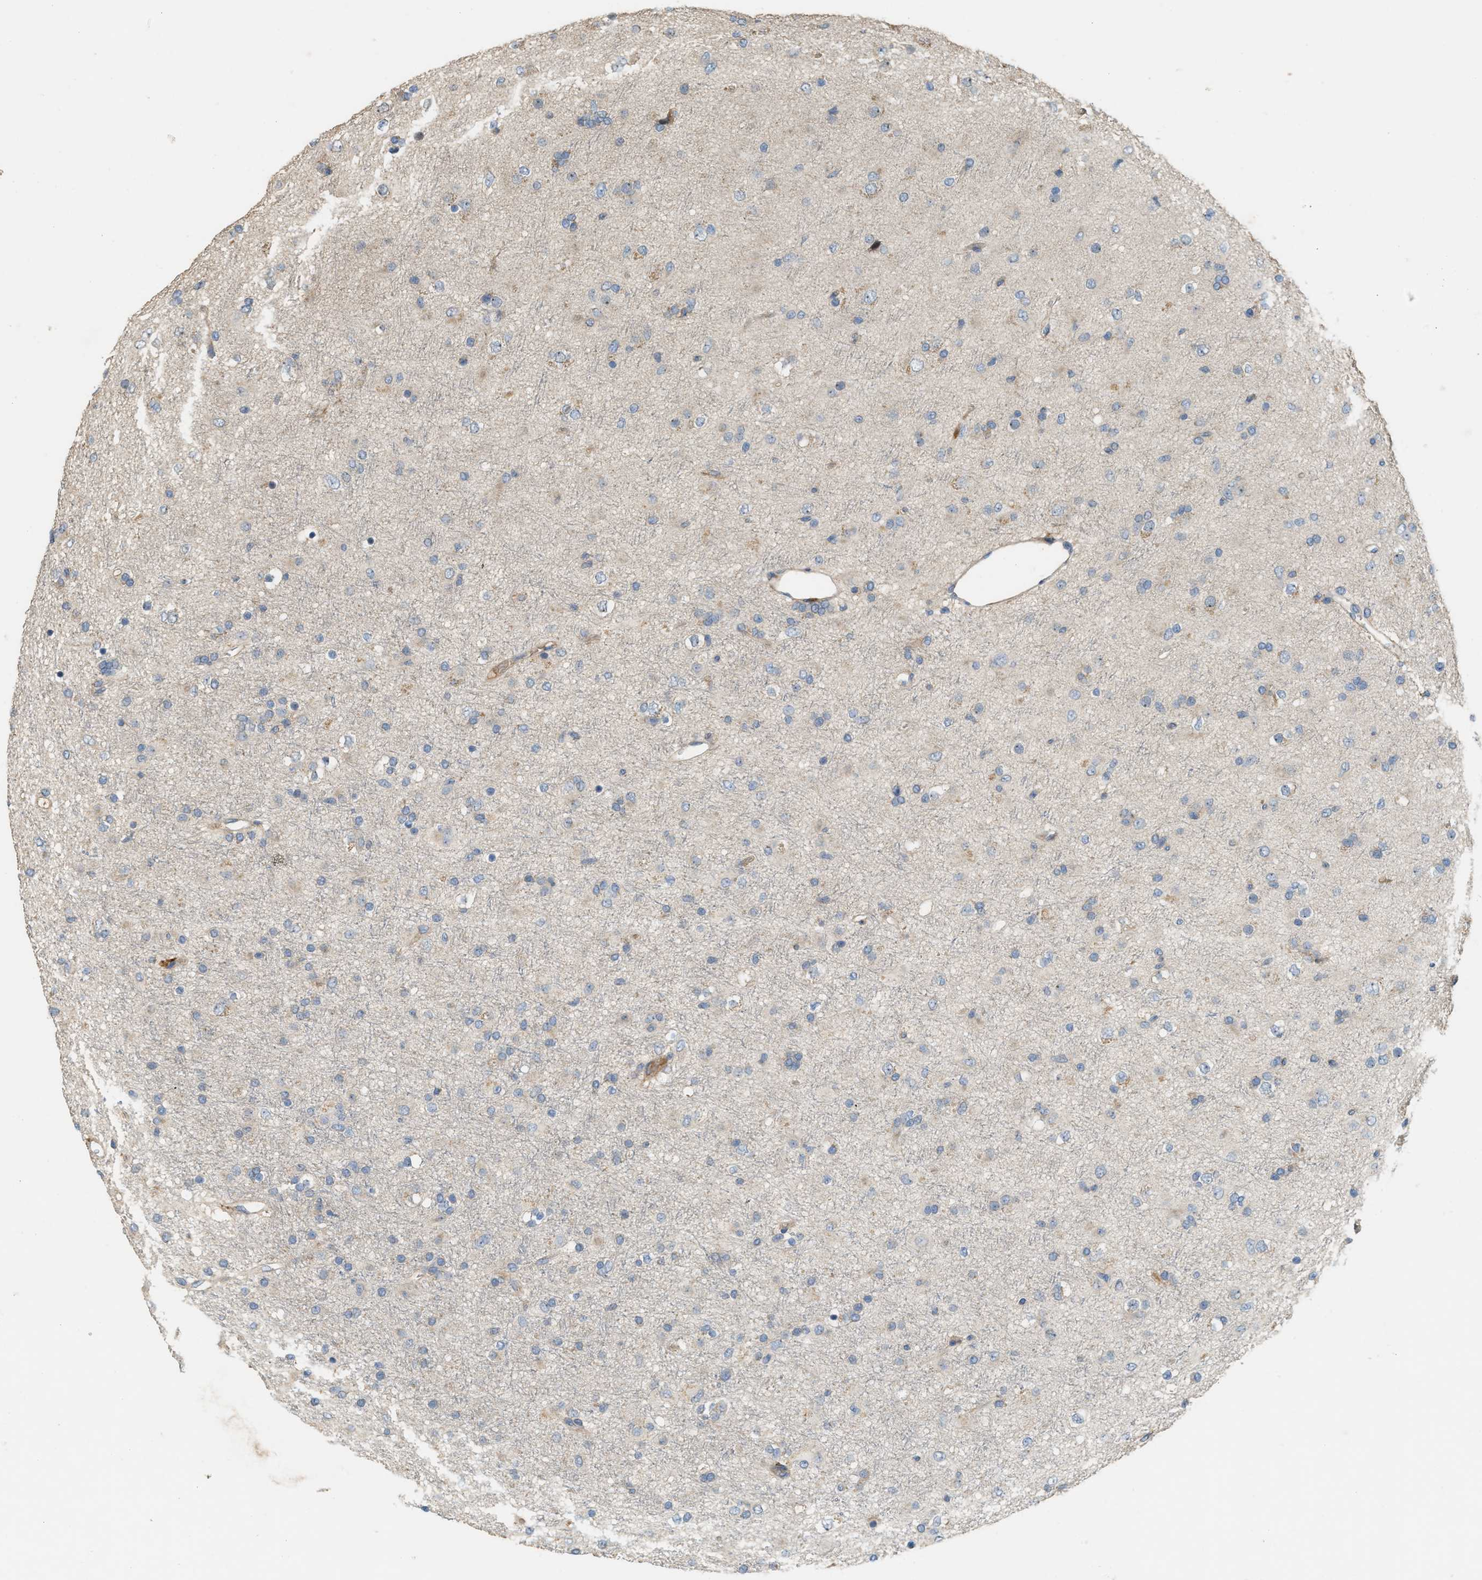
{"staining": {"intensity": "negative", "quantity": "none", "location": "none"}, "tissue": "glioma", "cell_type": "Tumor cells", "image_type": "cancer", "snomed": [{"axis": "morphology", "description": "Glioma, malignant, Low grade"}, {"axis": "topography", "description": "Brain"}], "caption": "Low-grade glioma (malignant) was stained to show a protein in brown. There is no significant staining in tumor cells.", "gene": "SERPINB5", "patient": {"sex": "male", "age": 65}}